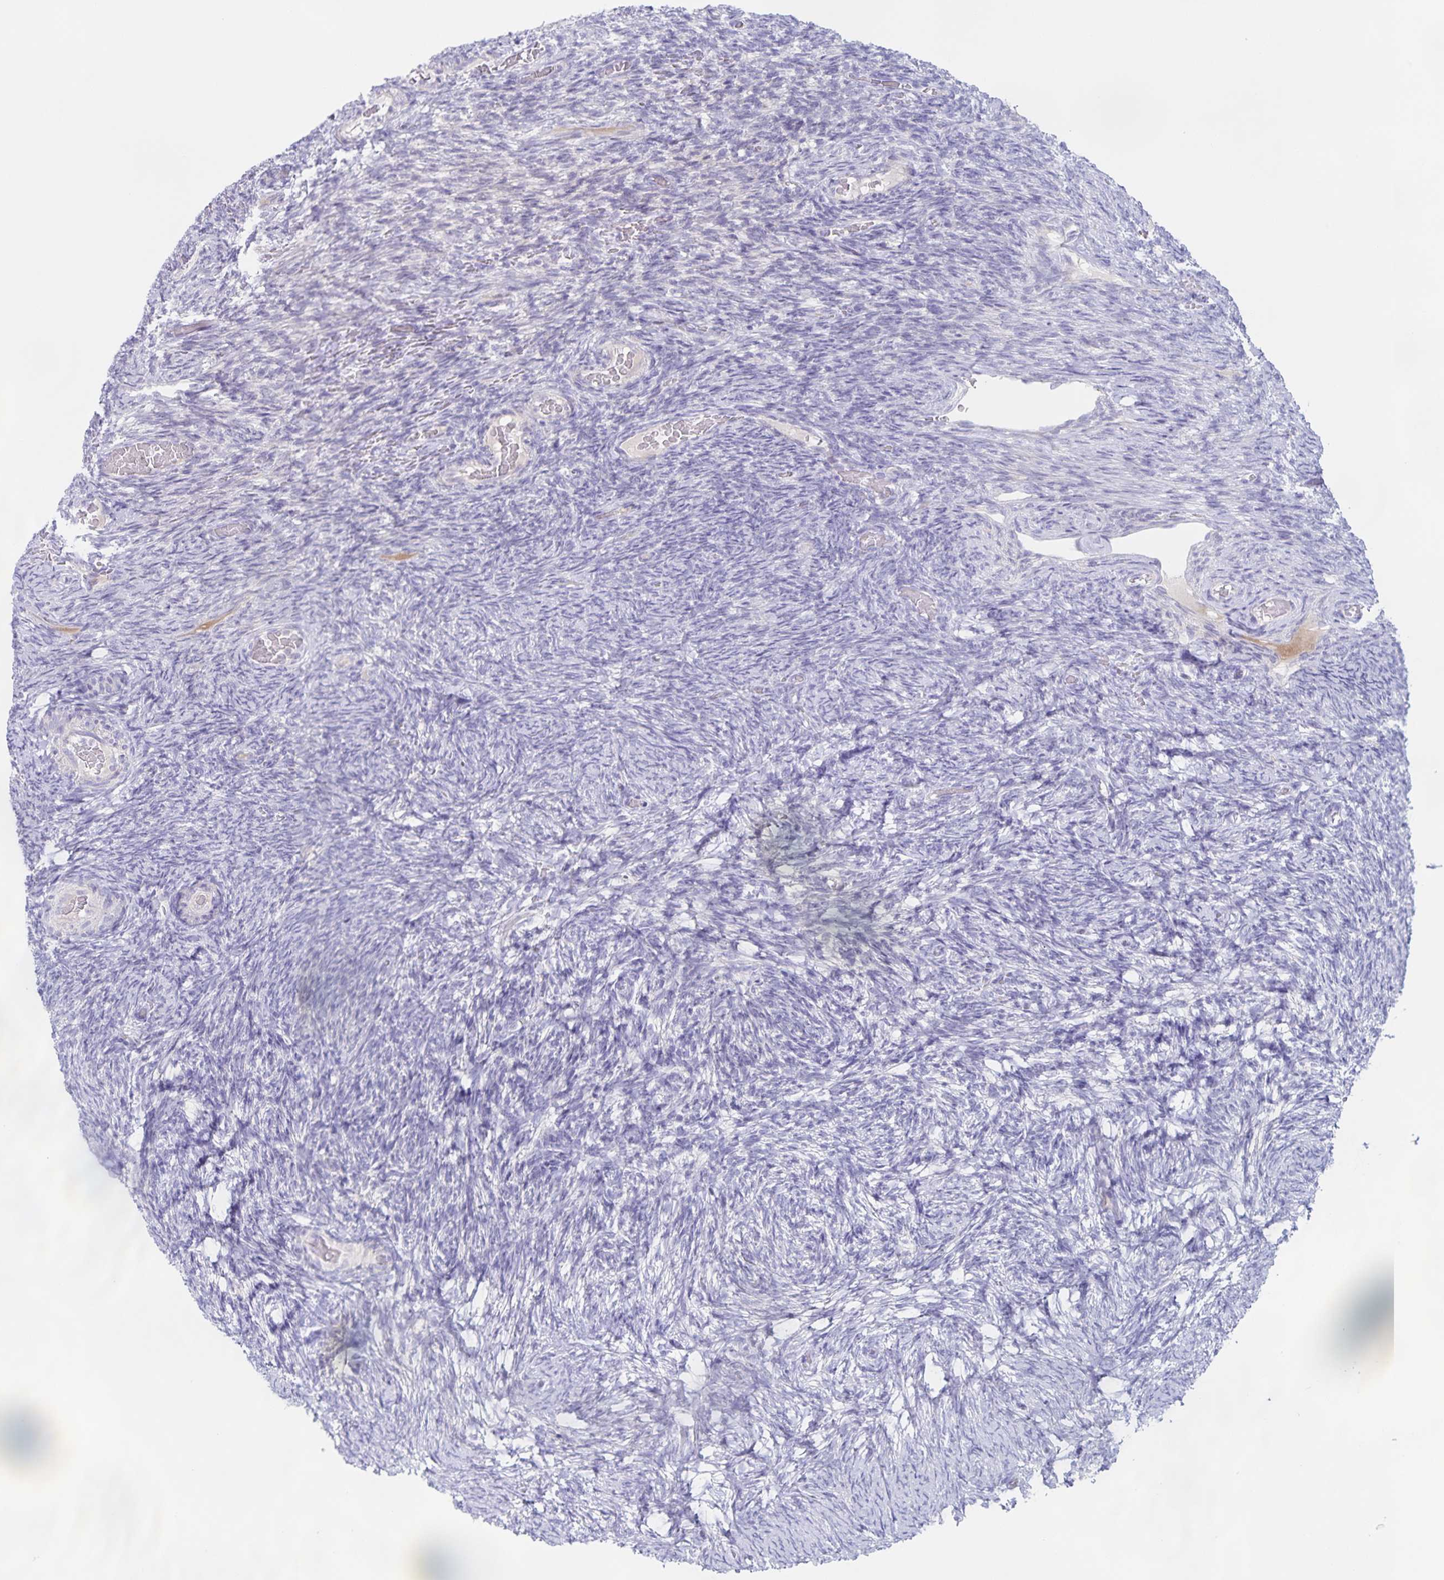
{"staining": {"intensity": "negative", "quantity": "none", "location": "none"}, "tissue": "ovary", "cell_type": "Ovarian stroma cells", "image_type": "normal", "snomed": [{"axis": "morphology", "description": "Normal tissue, NOS"}, {"axis": "topography", "description": "Ovary"}], "caption": "IHC of normal ovary exhibits no positivity in ovarian stroma cells. (DAB (3,3'-diaminobenzidine) immunohistochemistry (IHC), high magnification).", "gene": "CENPH", "patient": {"sex": "female", "age": 34}}